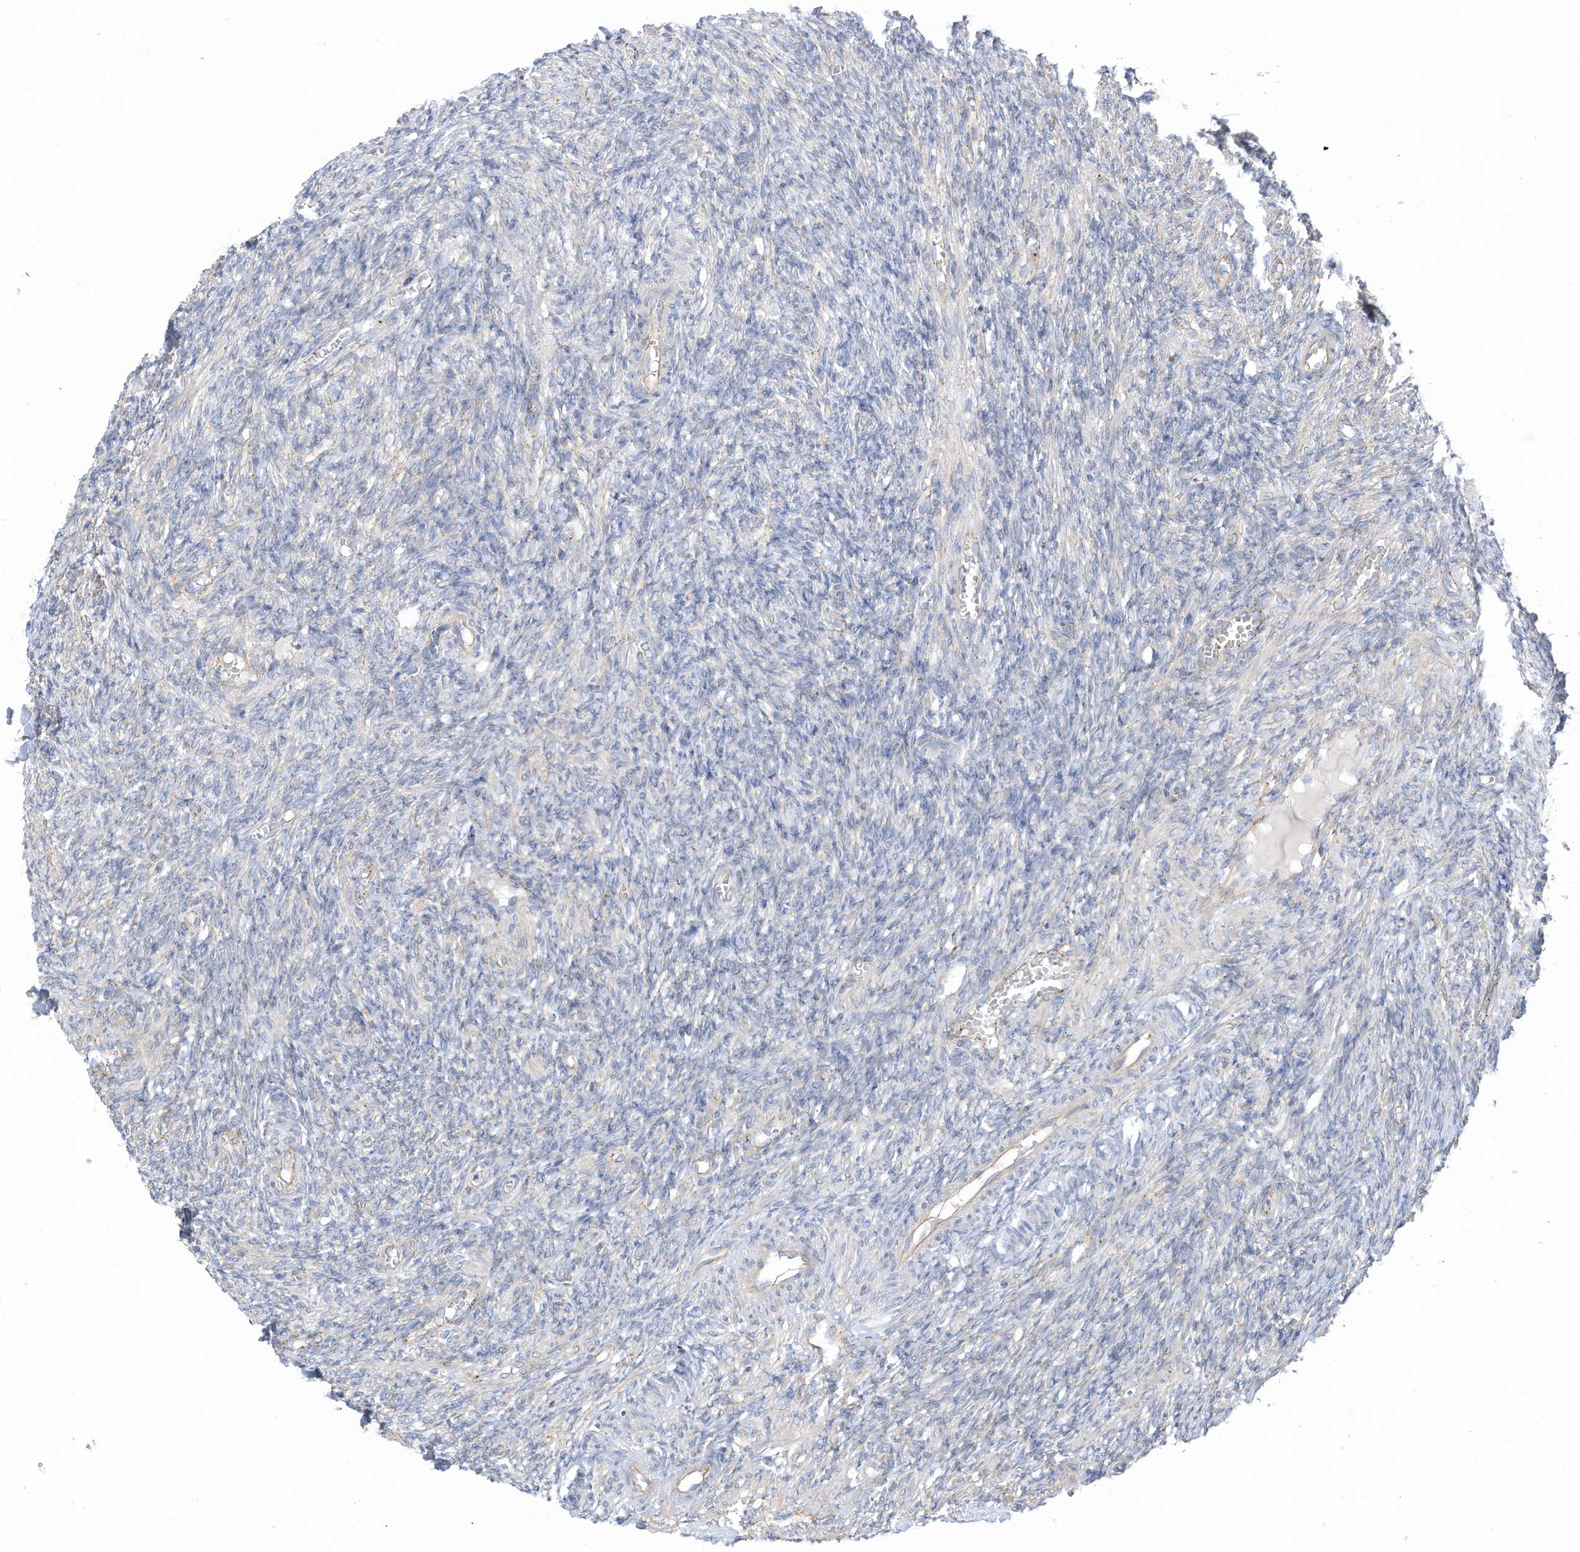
{"staining": {"intensity": "negative", "quantity": "none", "location": "none"}, "tissue": "ovary", "cell_type": "Ovarian stroma cells", "image_type": "normal", "snomed": [{"axis": "morphology", "description": "Normal tissue, NOS"}, {"axis": "topography", "description": "Ovary"}], "caption": "High power microscopy image of an IHC micrograph of normal ovary, revealing no significant staining in ovarian stroma cells. The staining was performed using DAB to visualize the protein expression in brown, while the nuclei were stained in blue with hematoxylin (Magnification: 20x).", "gene": "TAL2", "patient": {"sex": "female", "age": 27}}